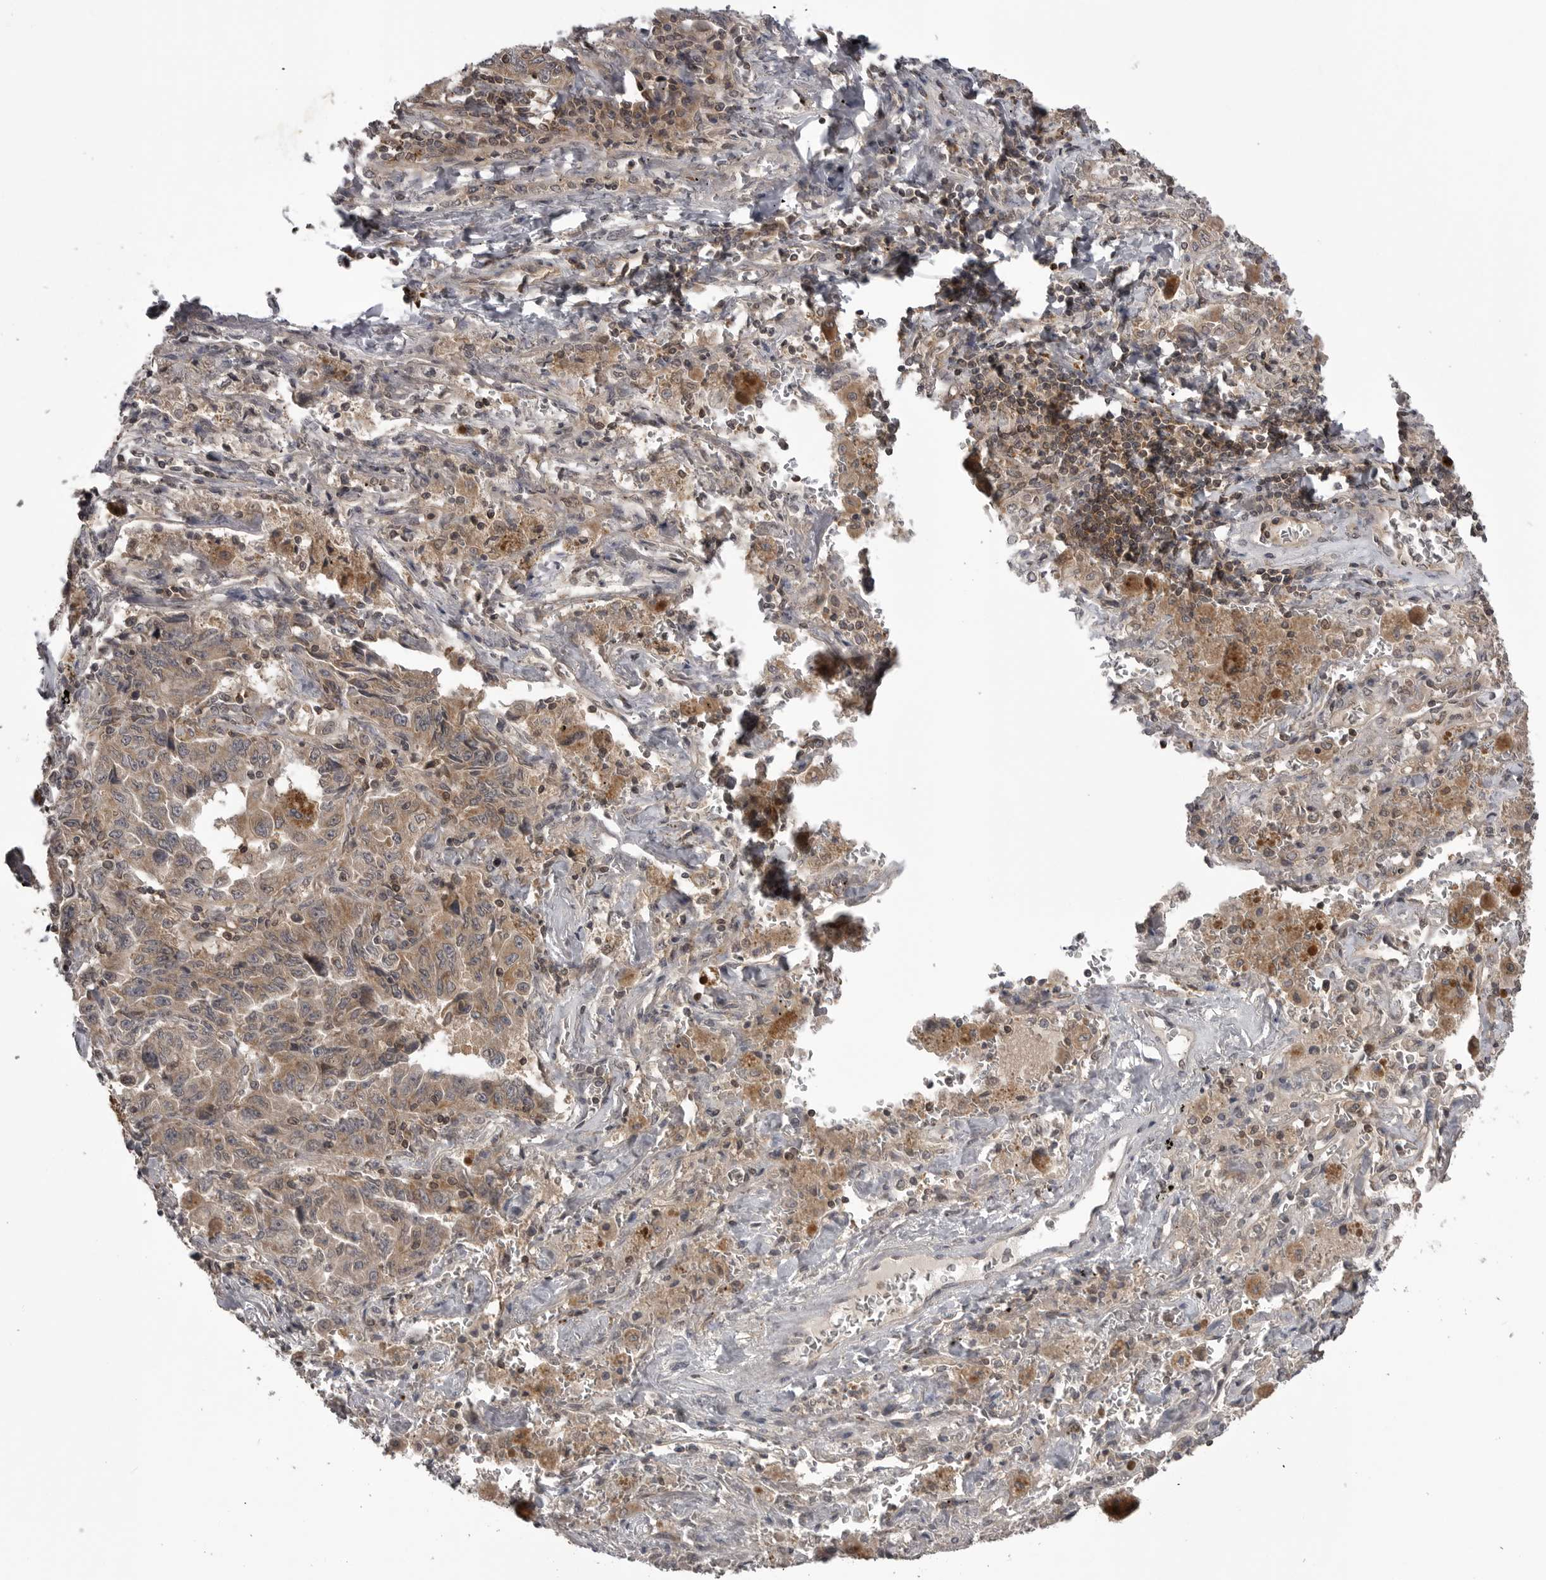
{"staining": {"intensity": "weak", "quantity": ">75%", "location": "cytoplasmic/membranous"}, "tissue": "lung cancer", "cell_type": "Tumor cells", "image_type": "cancer", "snomed": [{"axis": "morphology", "description": "Adenocarcinoma, NOS"}, {"axis": "topography", "description": "Lung"}], "caption": "Protein staining by immunohistochemistry shows weak cytoplasmic/membranous expression in about >75% of tumor cells in lung cancer (adenocarcinoma).", "gene": "STK24", "patient": {"sex": "female", "age": 51}}